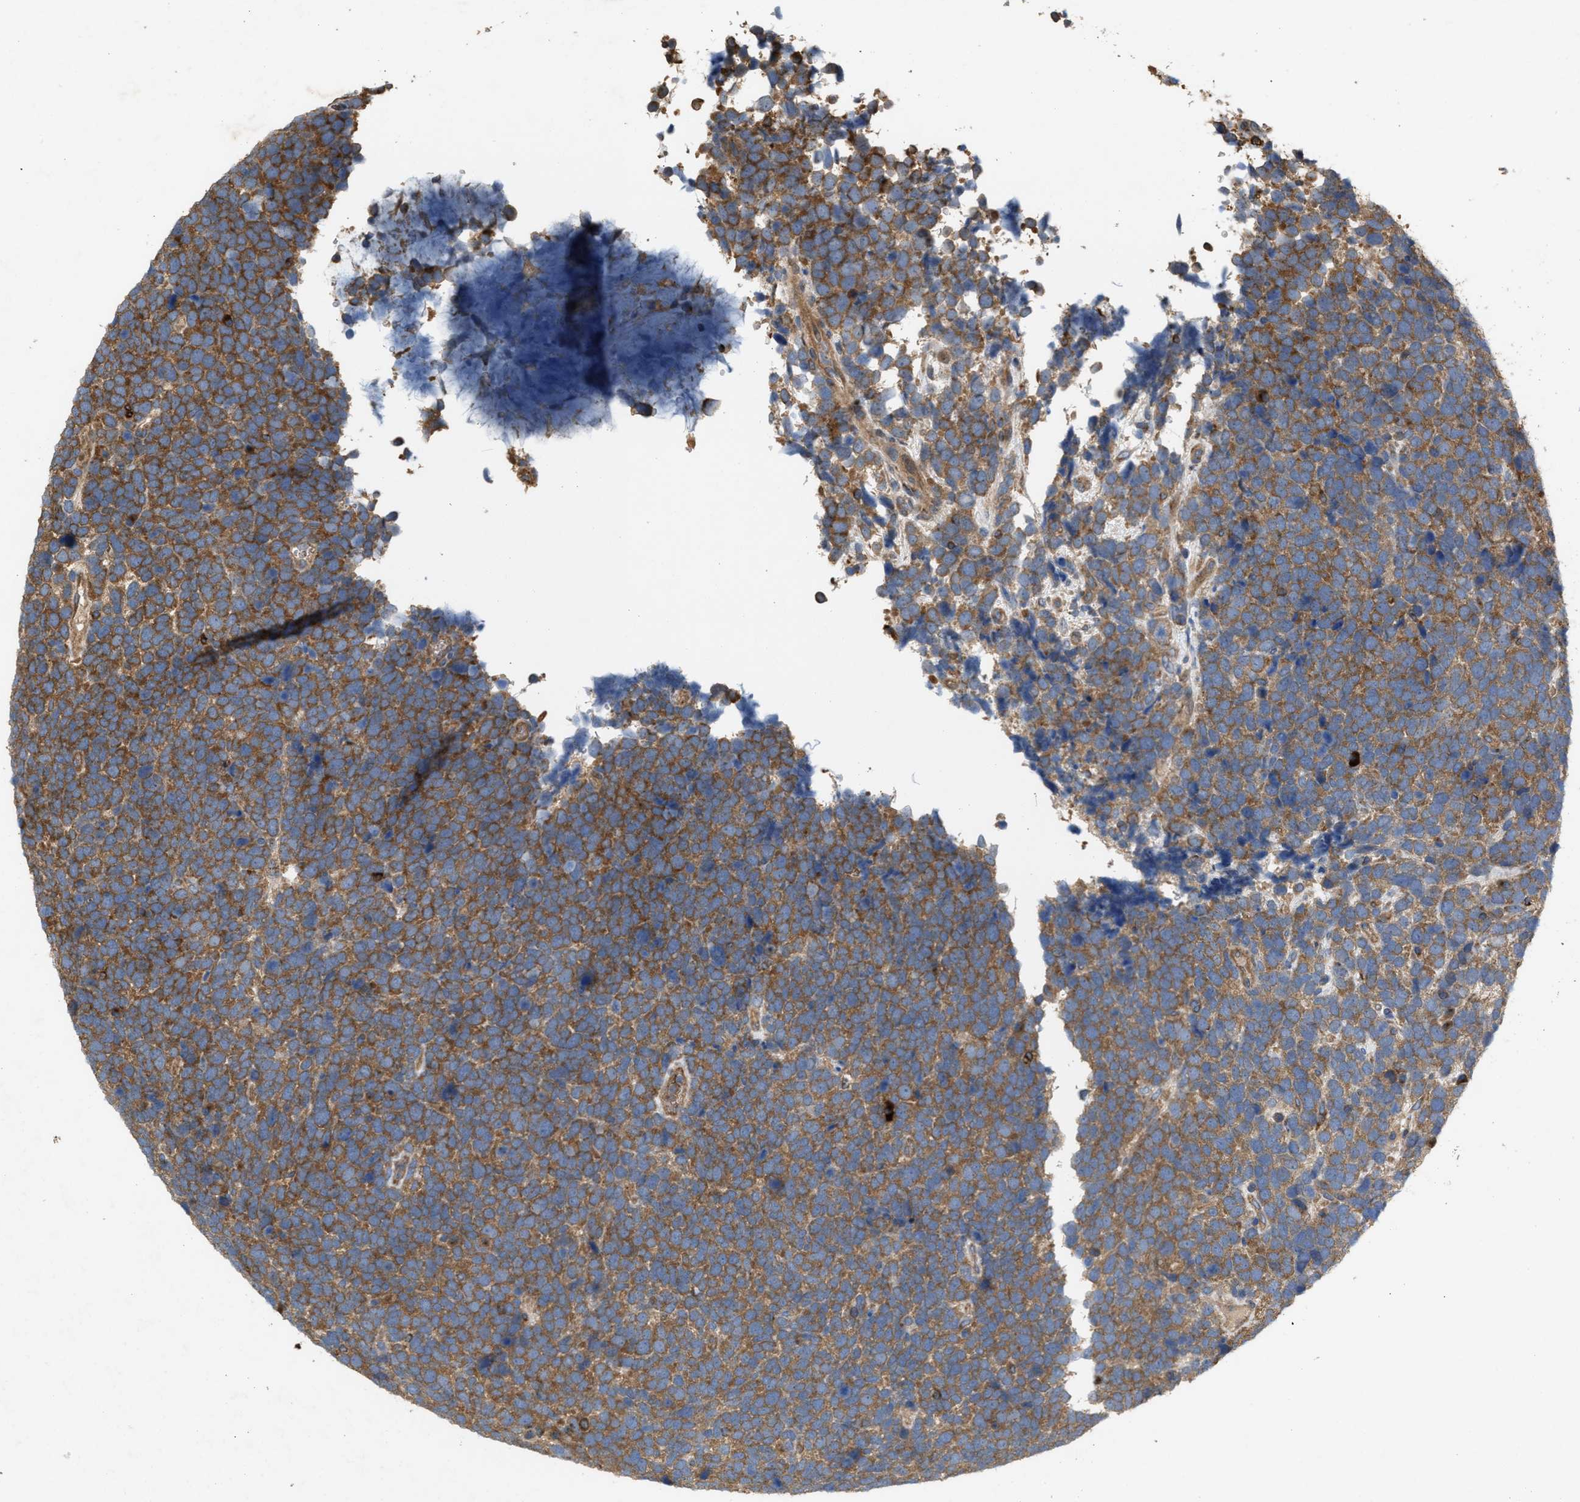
{"staining": {"intensity": "moderate", "quantity": ">75%", "location": "cytoplasmic/membranous"}, "tissue": "urothelial cancer", "cell_type": "Tumor cells", "image_type": "cancer", "snomed": [{"axis": "morphology", "description": "Urothelial carcinoma, High grade"}, {"axis": "topography", "description": "Urinary bladder"}], "caption": "Tumor cells display moderate cytoplasmic/membranous staining in about >75% of cells in urothelial cancer. Nuclei are stained in blue.", "gene": "GCC1", "patient": {"sex": "female", "age": 82}}